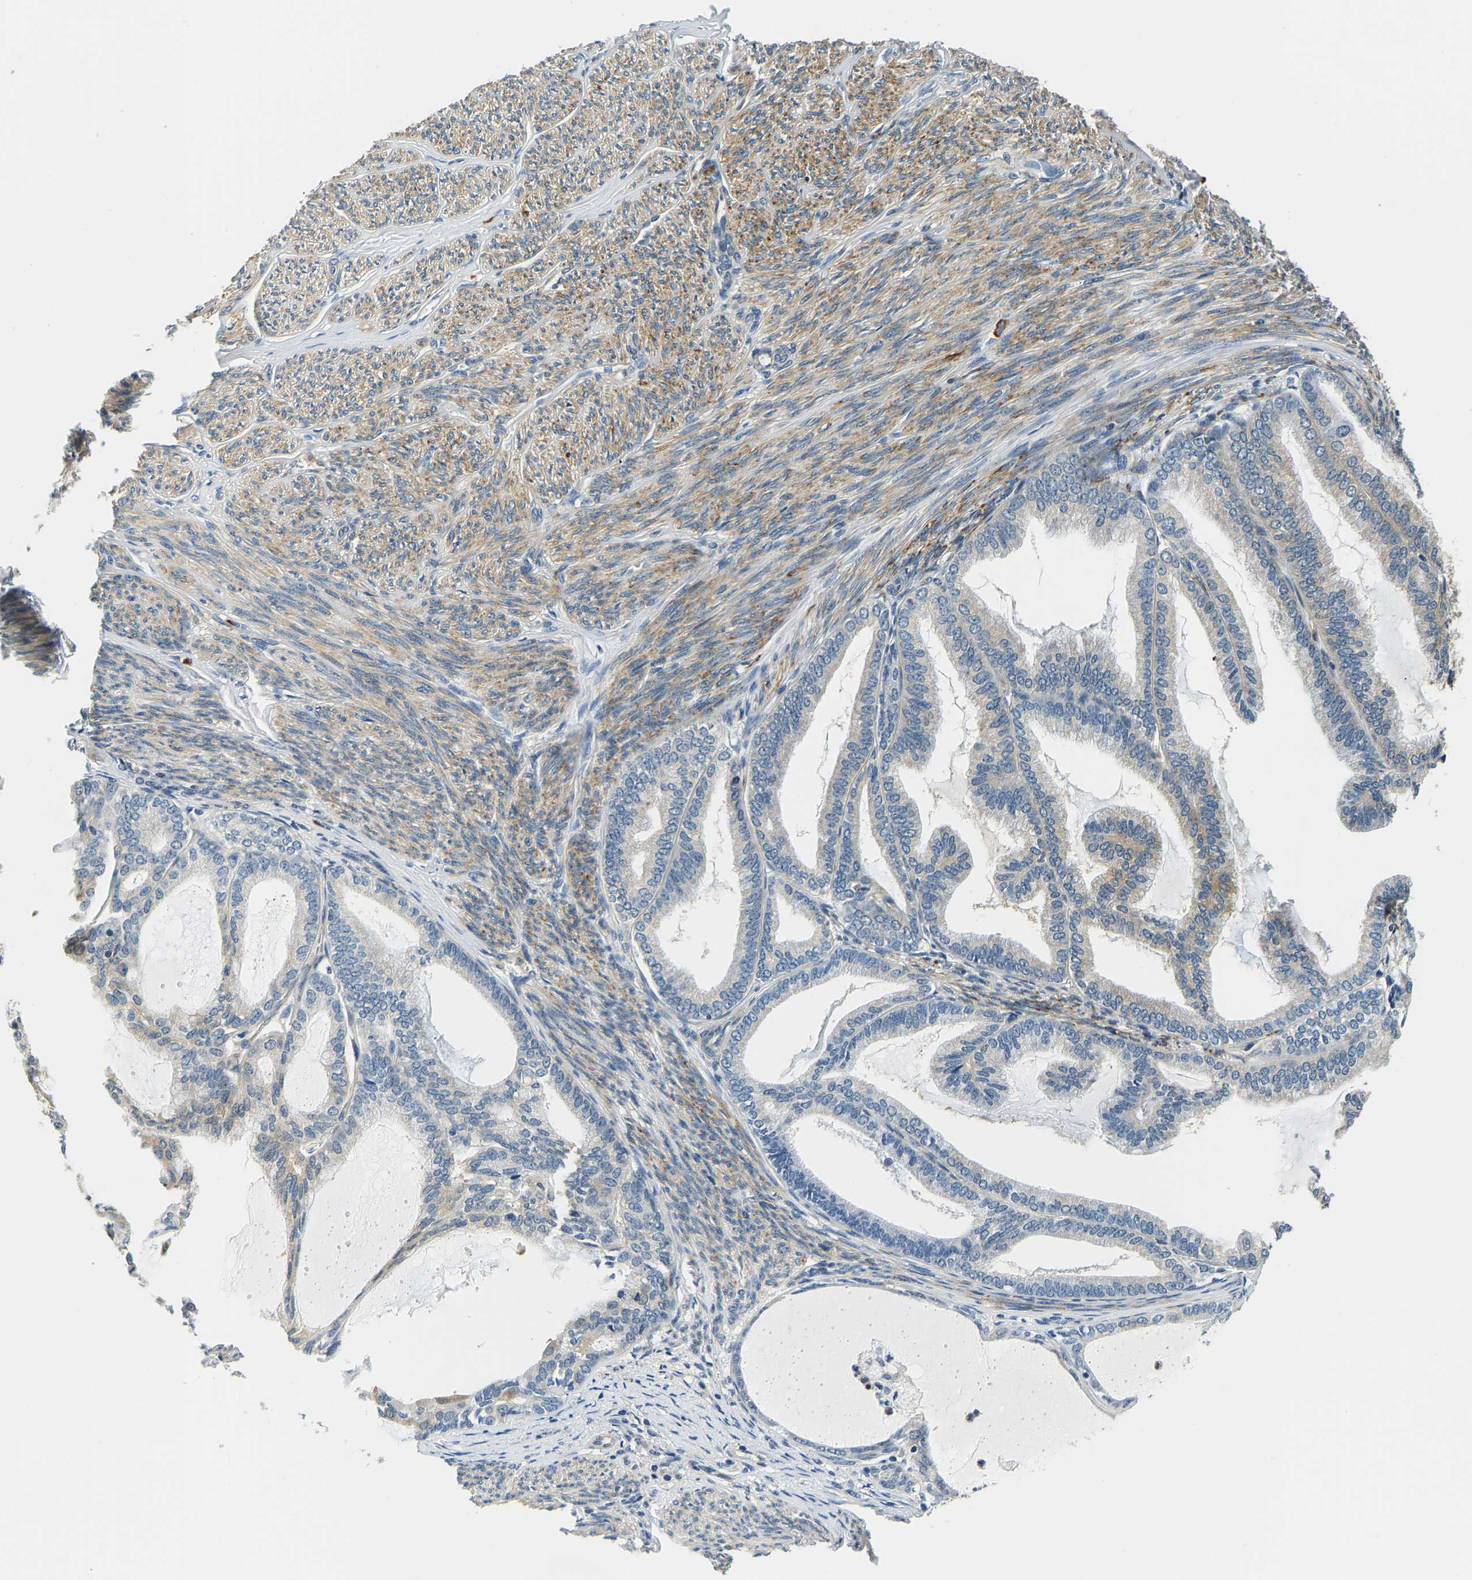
{"staining": {"intensity": "negative", "quantity": "none", "location": "none"}, "tissue": "endometrial cancer", "cell_type": "Tumor cells", "image_type": "cancer", "snomed": [{"axis": "morphology", "description": "Adenocarcinoma, NOS"}, {"axis": "topography", "description": "Endometrium"}], "caption": "A high-resolution photomicrograph shows immunohistochemistry staining of endometrial cancer, which displays no significant expression in tumor cells. Nuclei are stained in blue.", "gene": "RESF1", "patient": {"sex": "female", "age": 86}}